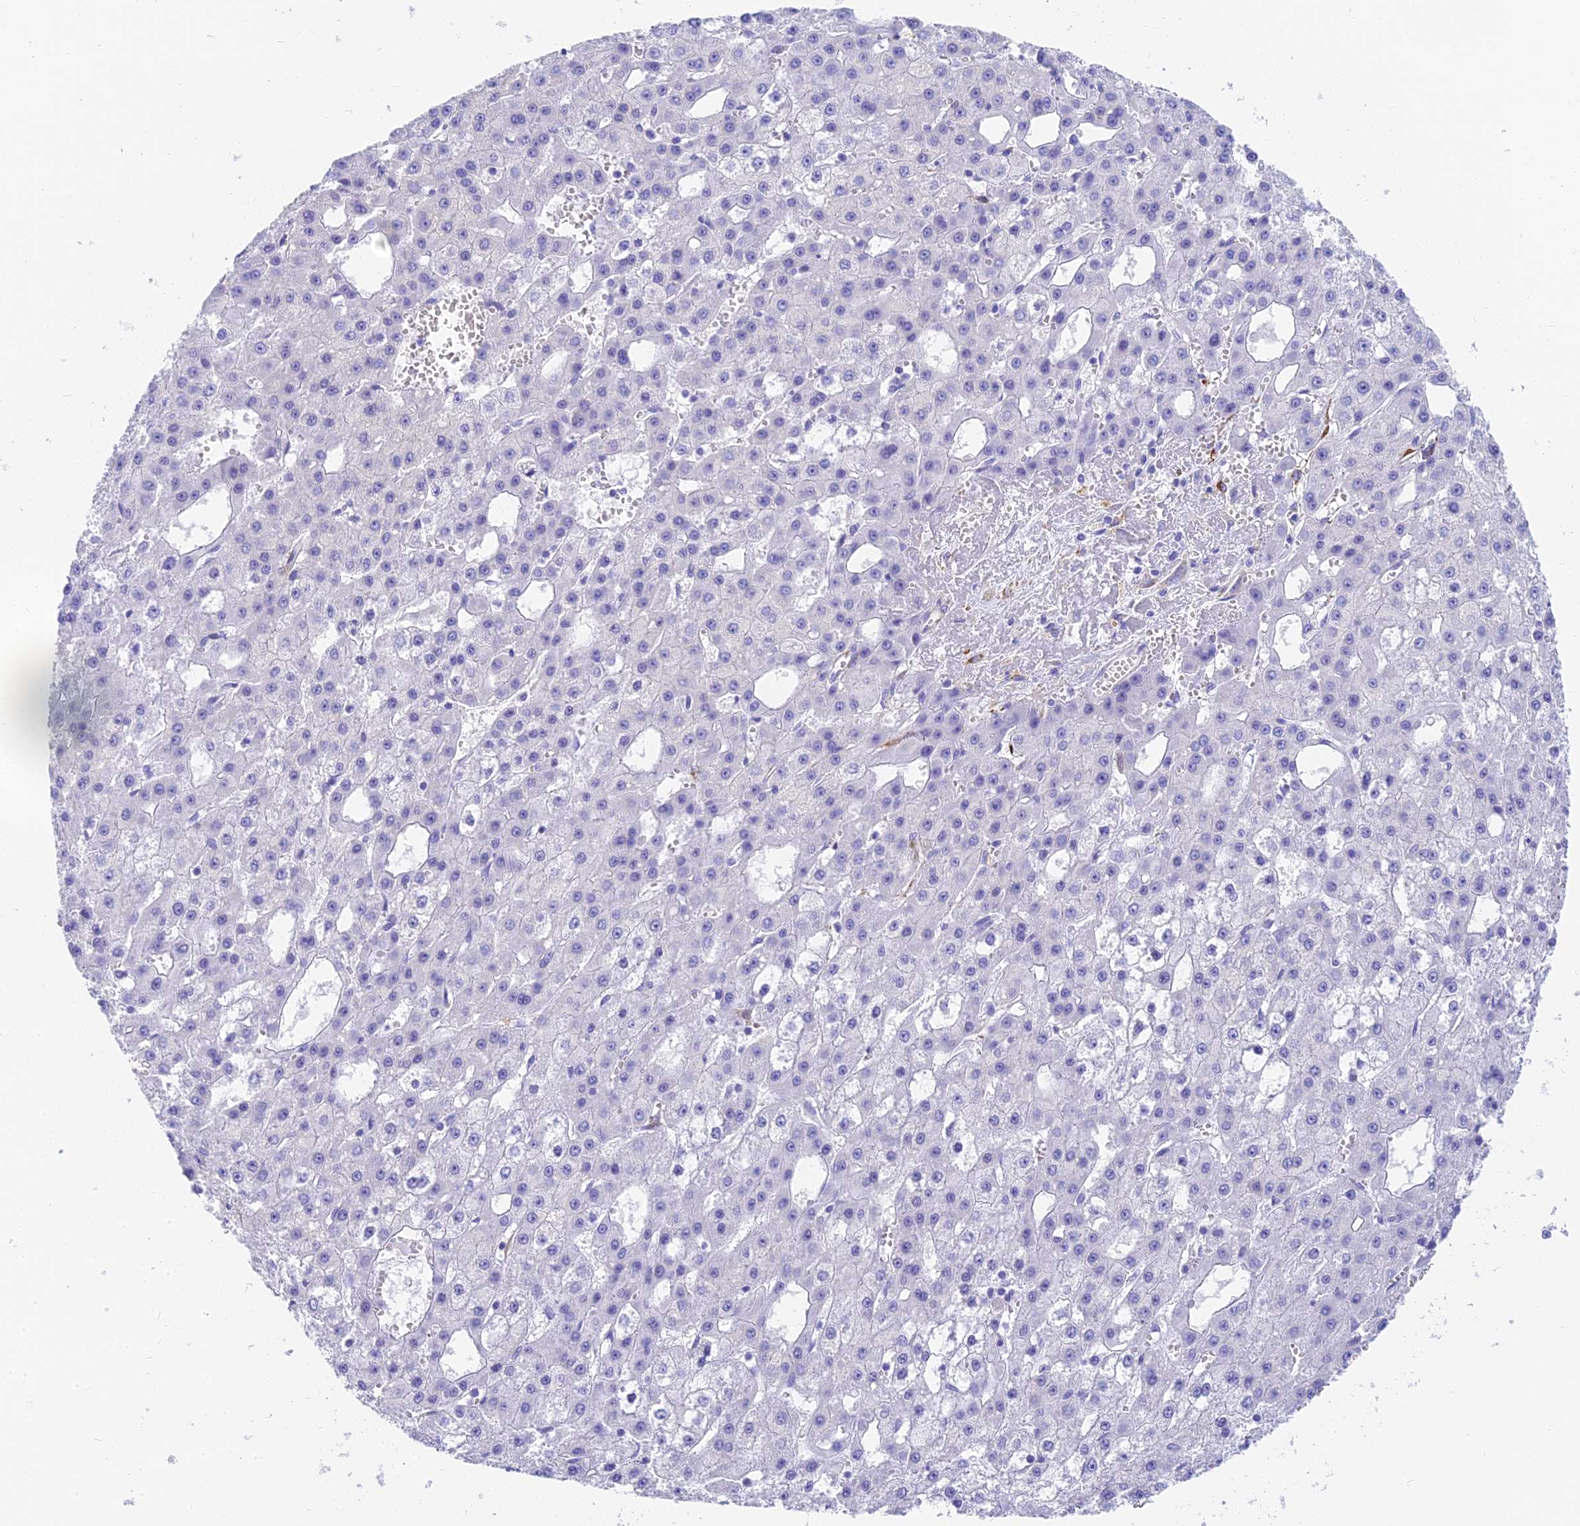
{"staining": {"intensity": "negative", "quantity": "none", "location": "none"}, "tissue": "liver cancer", "cell_type": "Tumor cells", "image_type": "cancer", "snomed": [{"axis": "morphology", "description": "Carcinoma, Hepatocellular, NOS"}, {"axis": "topography", "description": "Liver"}], "caption": "IHC of human liver cancer (hepatocellular carcinoma) demonstrates no staining in tumor cells.", "gene": "SLC36A2", "patient": {"sex": "male", "age": 47}}